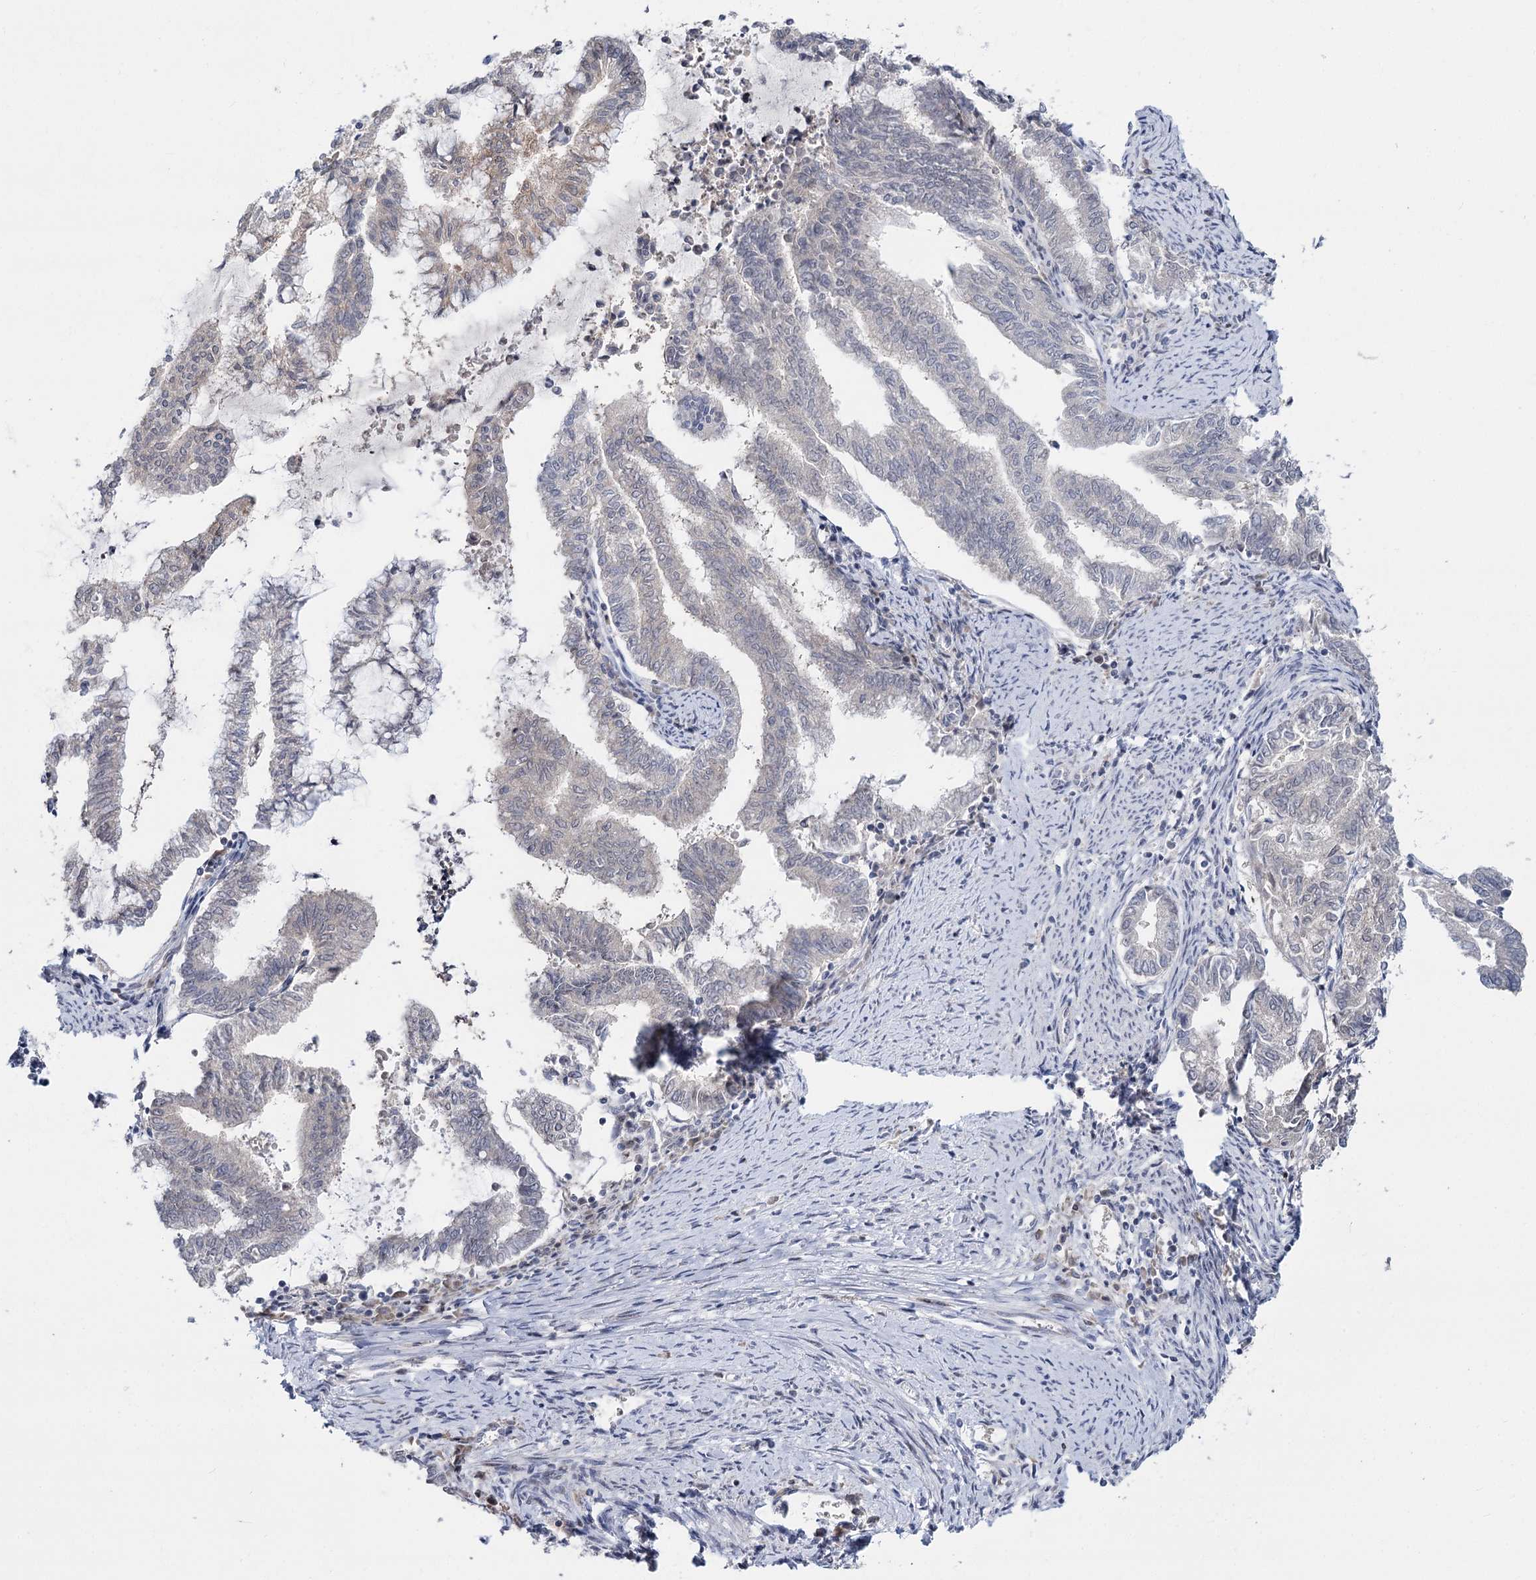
{"staining": {"intensity": "negative", "quantity": "none", "location": "none"}, "tissue": "endometrial cancer", "cell_type": "Tumor cells", "image_type": "cancer", "snomed": [{"axis": "morphology", "description": "Adenocarcinoma, NOS"}, {"axis": "topography", "description": "Endometrium"}], "caption": "Image shows no protein staining in tumor cells of endometrial adenocarcinoma tissue.", "gene": "PTGR1", "patient": {"sex": "female", "age": 79}}